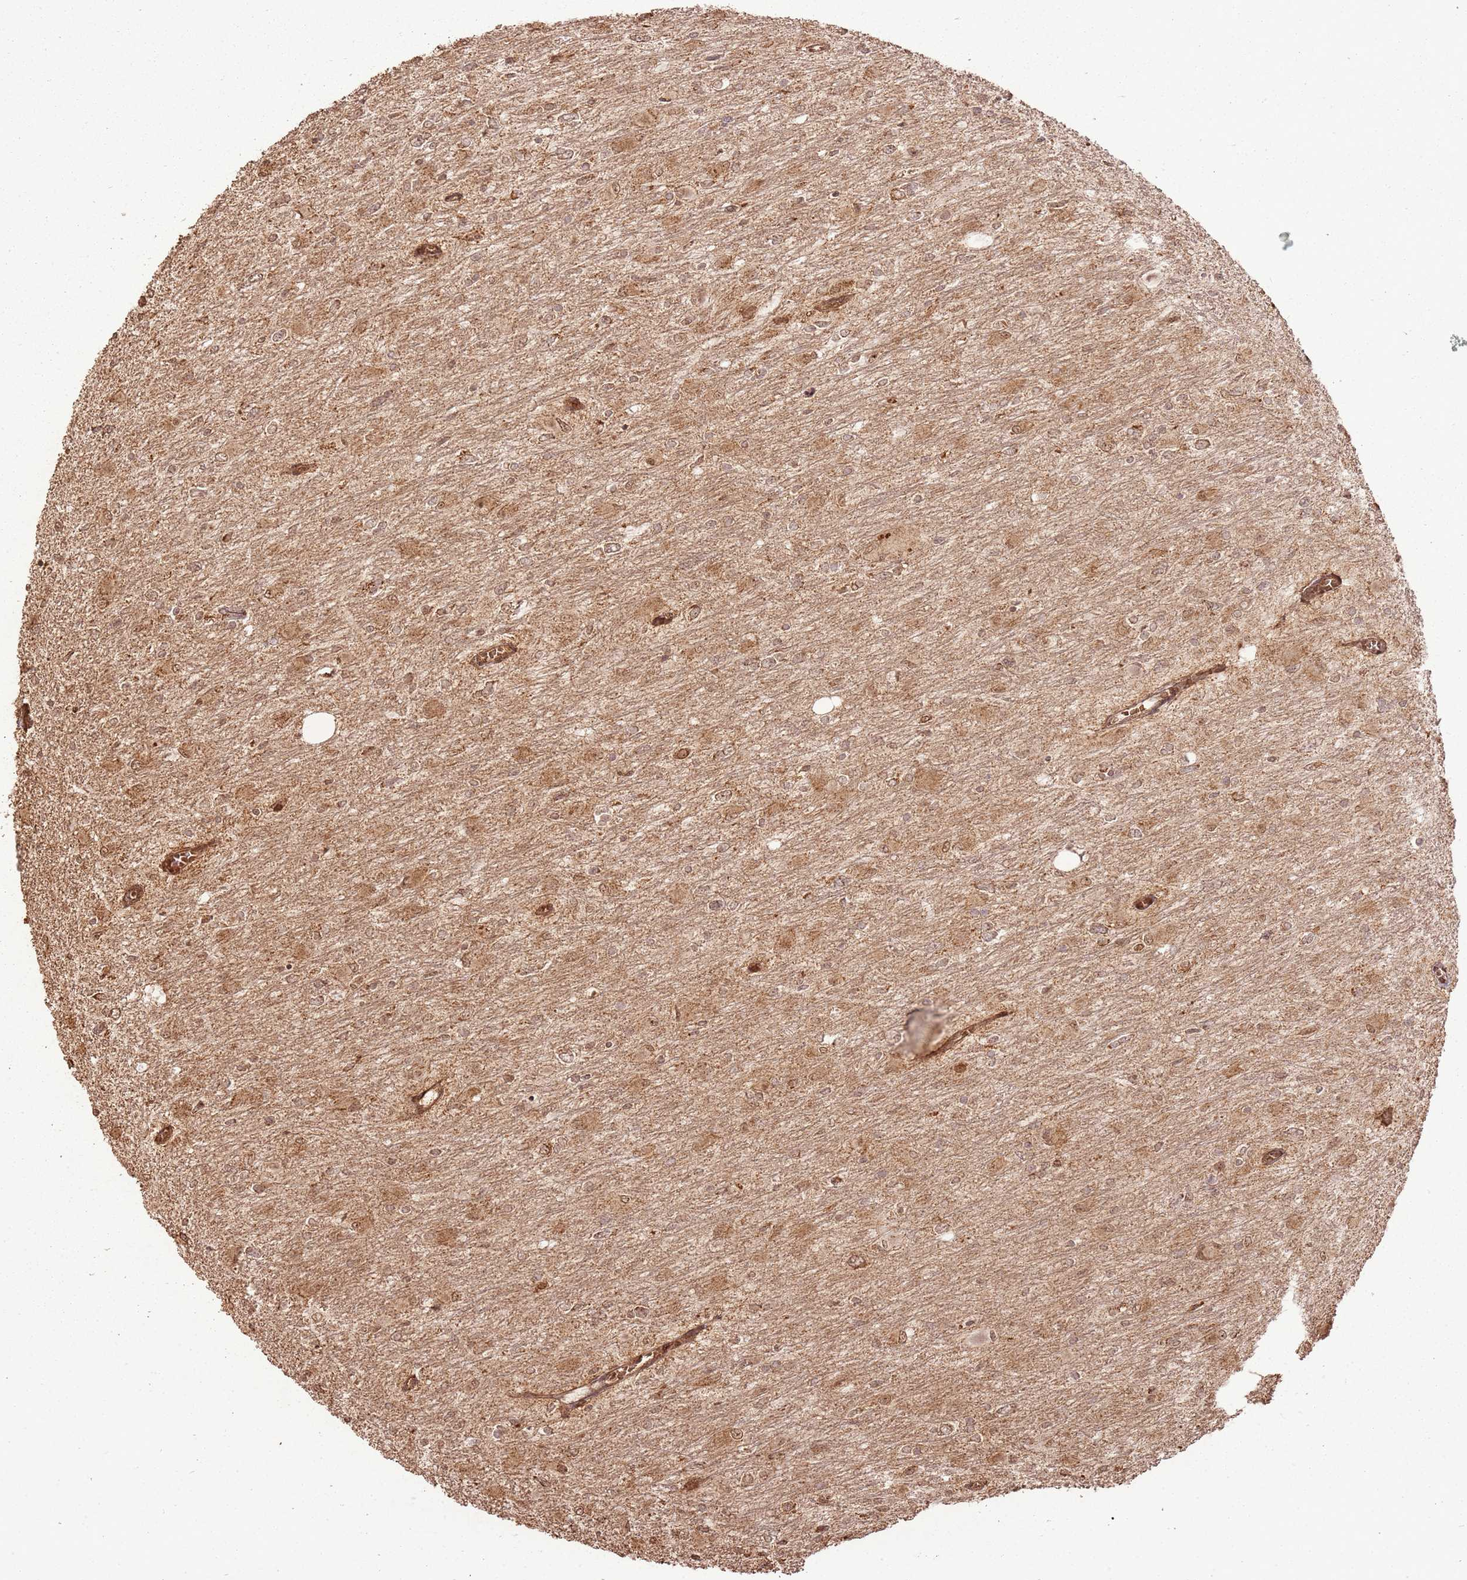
{"staining": {"intensity": "moderate", "quantity": ">75%", "location": "cytoplasmic/membranous"}, "tissue": "glioma", "cell_type": "Tumor cells", "image_type": "cancer", "snomed": [{"axis": "morphology", "description": "Glioma, malignant, High grade"}, {"axis": "topography", "description": "Cerebral cortex"}], "caption": "A photomicrograph of glioma stained for a protein demonstrates moderate cytoplasmic/membranous brown staining in tumor cells.", "gene": "MRPS6", "patient": {"sex": "female", "age": 36}}